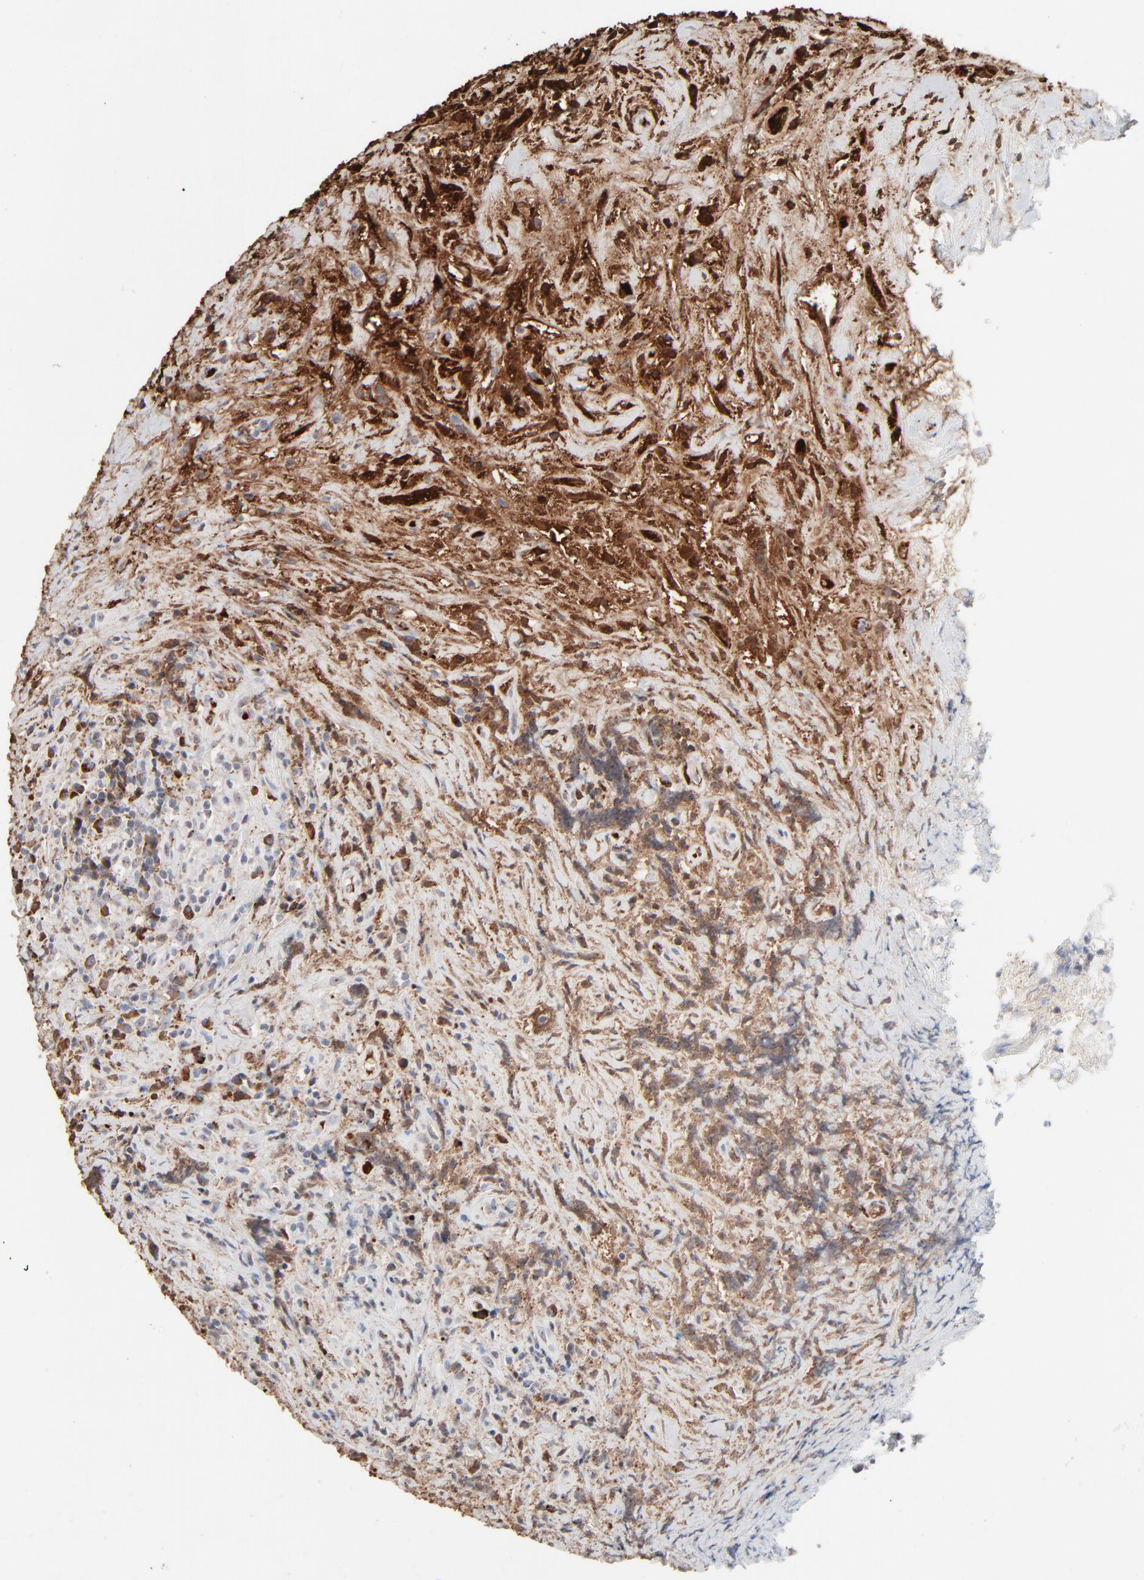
{"staining": {"intensity": "weak", "quantity": "<25%", "location": "nuclear"}, "tissue": "lymphoma", "cell_type": "Tumor cells", "image_type": "cancer", "snomed": [{"axis": "morphology", "description": "Hodgkin's disease, NOS"}, {"axis": "topography", "description": "Lymph node"}], "caption": "Immunohistochemical staining of human lymphoma reveals no significant staining in tumor cells.", "gene": "MPHOSPH6", "patient": {"sex": "female", "age": 25}}